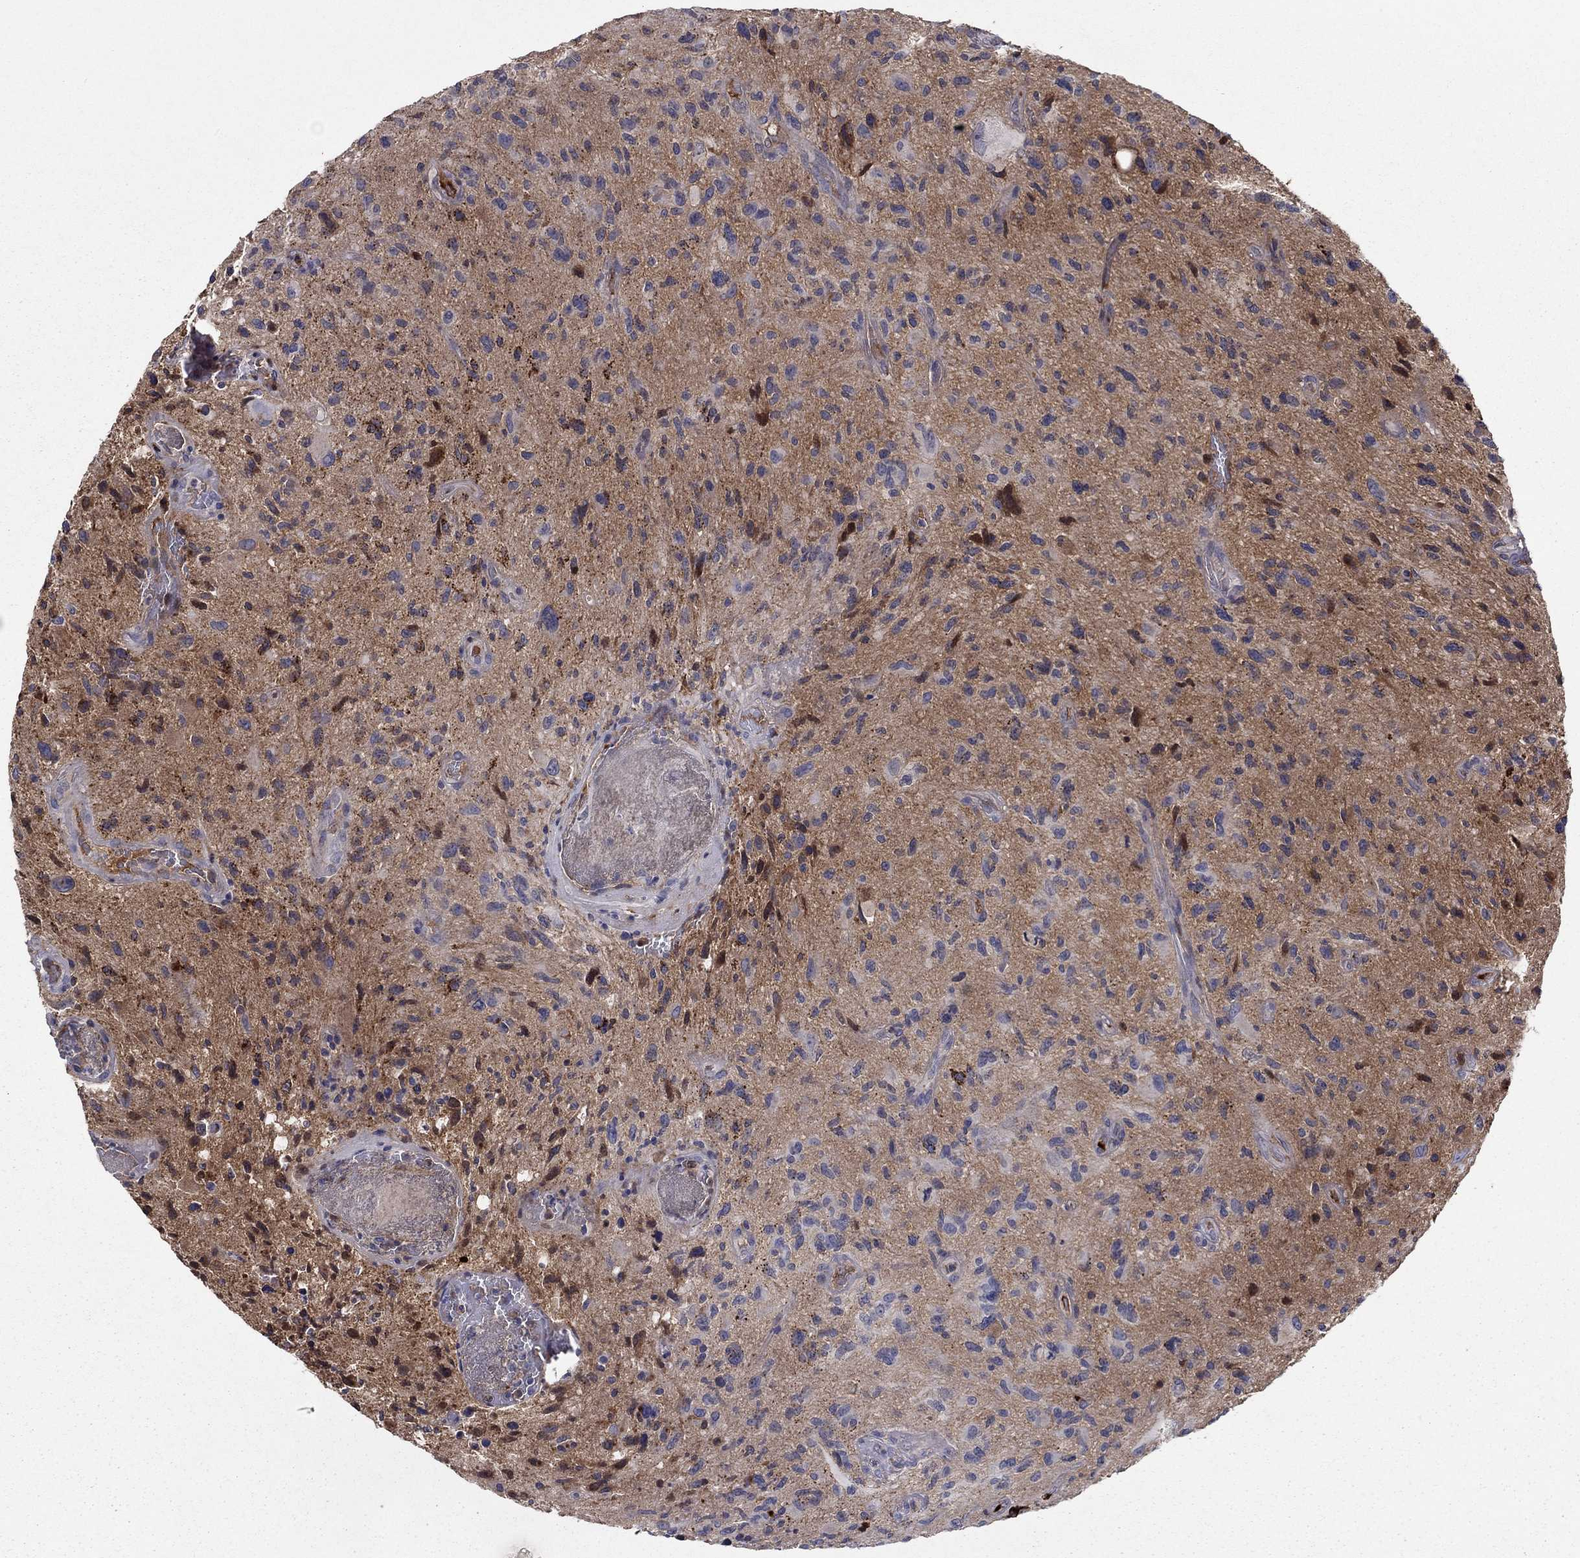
{"staining": {"intensity": "negative", "quantity": "none", "location": "none"}, "tissue": "glioma", "cell_type": "Tumor cells", "image_type": "cancer", "snomed": [{"axis": "morphology", "description": "Glioma, malignant, NOS"}, {"axis": "morphology", "description": "Glioma, malignant, High grade"}, {"axis": "topography", "description": "Brain"}], "caption": "IHC of glioma reveals no staining in tumor cells.", "gene": "HPX", "patient": {"sex": "female", "age": 71}}